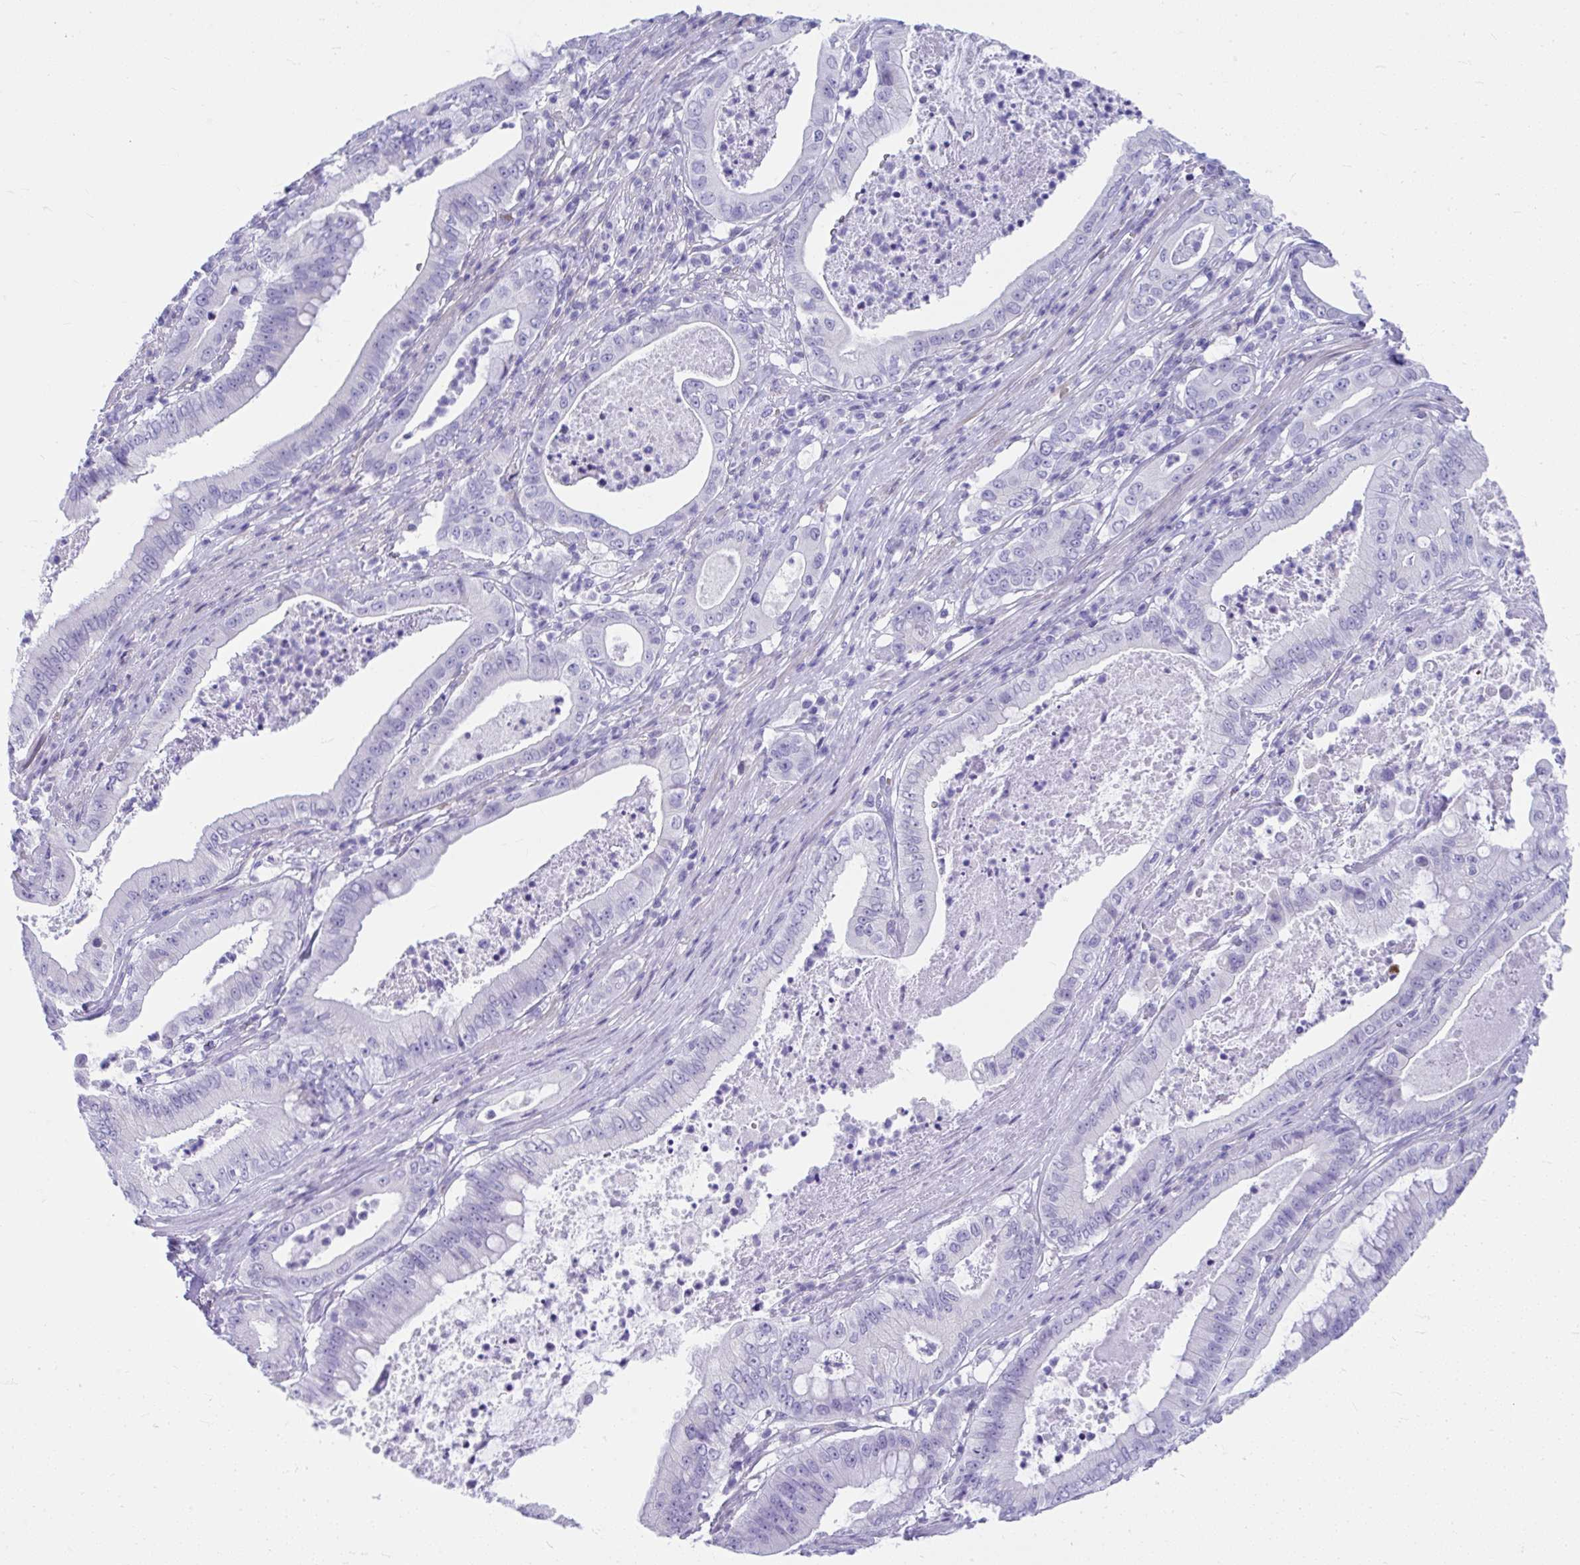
{"staining": {"intensity": "negative", "quantity": "none", "location": "none"}, "tissue": "pancreatic cancer", "cell_type": "Tumor cells", "image_type": "cancer", "snomed": [{"axis": "morphology", "description": "Adenocarcinoma, NOS"}, {"axis": "topography", "description": "Pancreas"}], "caption": "Tumor cells show no significant protein expression in pancreatic cancer (adenocarcinoma). Brightfield microscopy of immunohistochemistry stained with DAB (brown) and hematoxylin (blue), captured at high magnification.", "gene": "ISL1", "patient": {"sex": "male", "age": 71}}